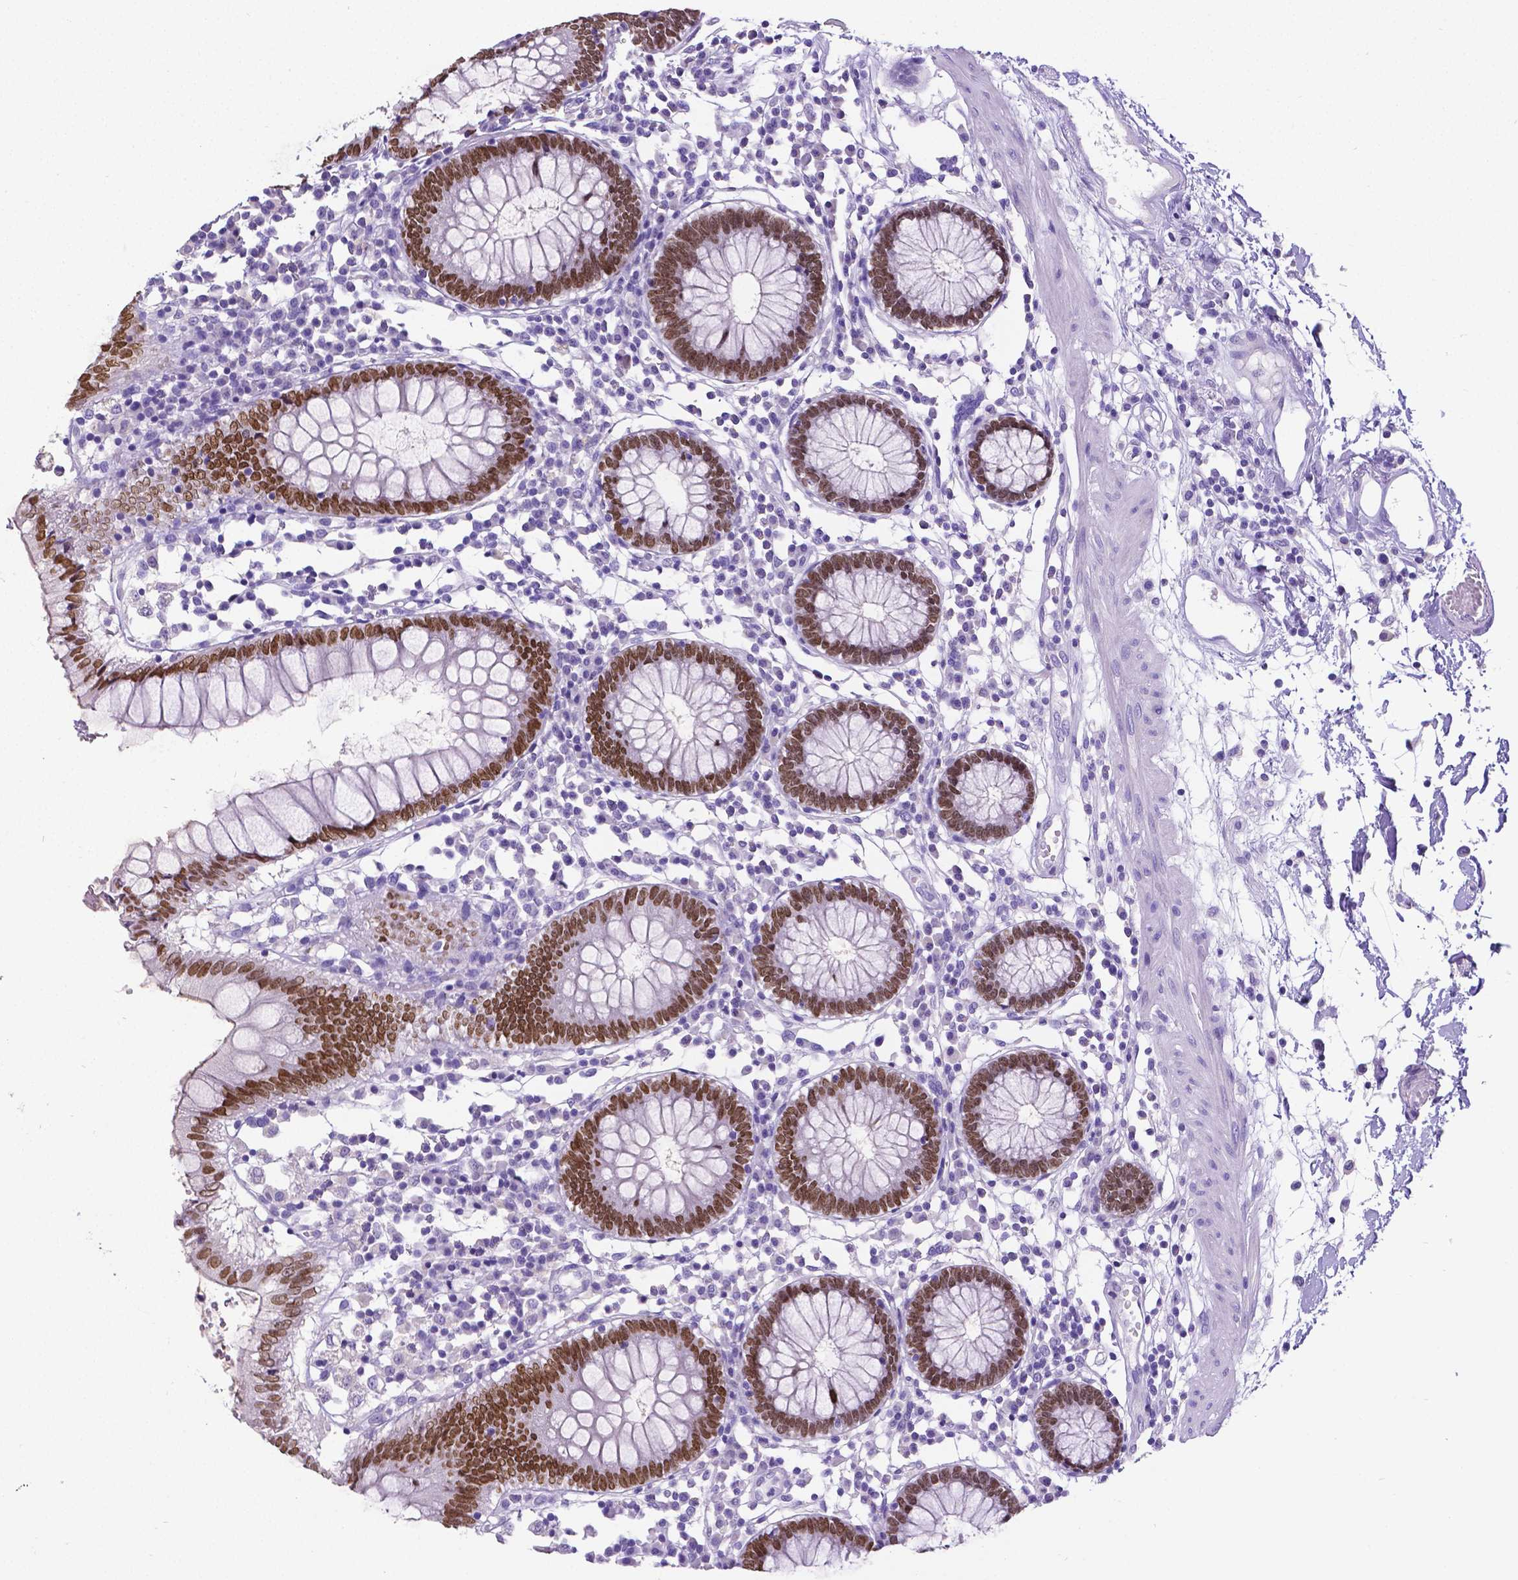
{"staining": {"intensity": "negative", "quantity": "none", "location": "none"}, "tissue": "colon", "cell_type": "Endothelial cells", "image_type": "normal", "snomed": [{"axis": "morphology", "description": "Normal tissue, NOS"}, {"axis": "morphology", "description": "Adenocarcinoma, NOS"}, {"axis": "topography", "description": "Colon"}], "caption": "The immunohistochemistry (IHC) histopathology image has no significant expression in endothelial cells of colon.", "gene": "SATB2", "patient": {"sex": "male", "age": 83}}